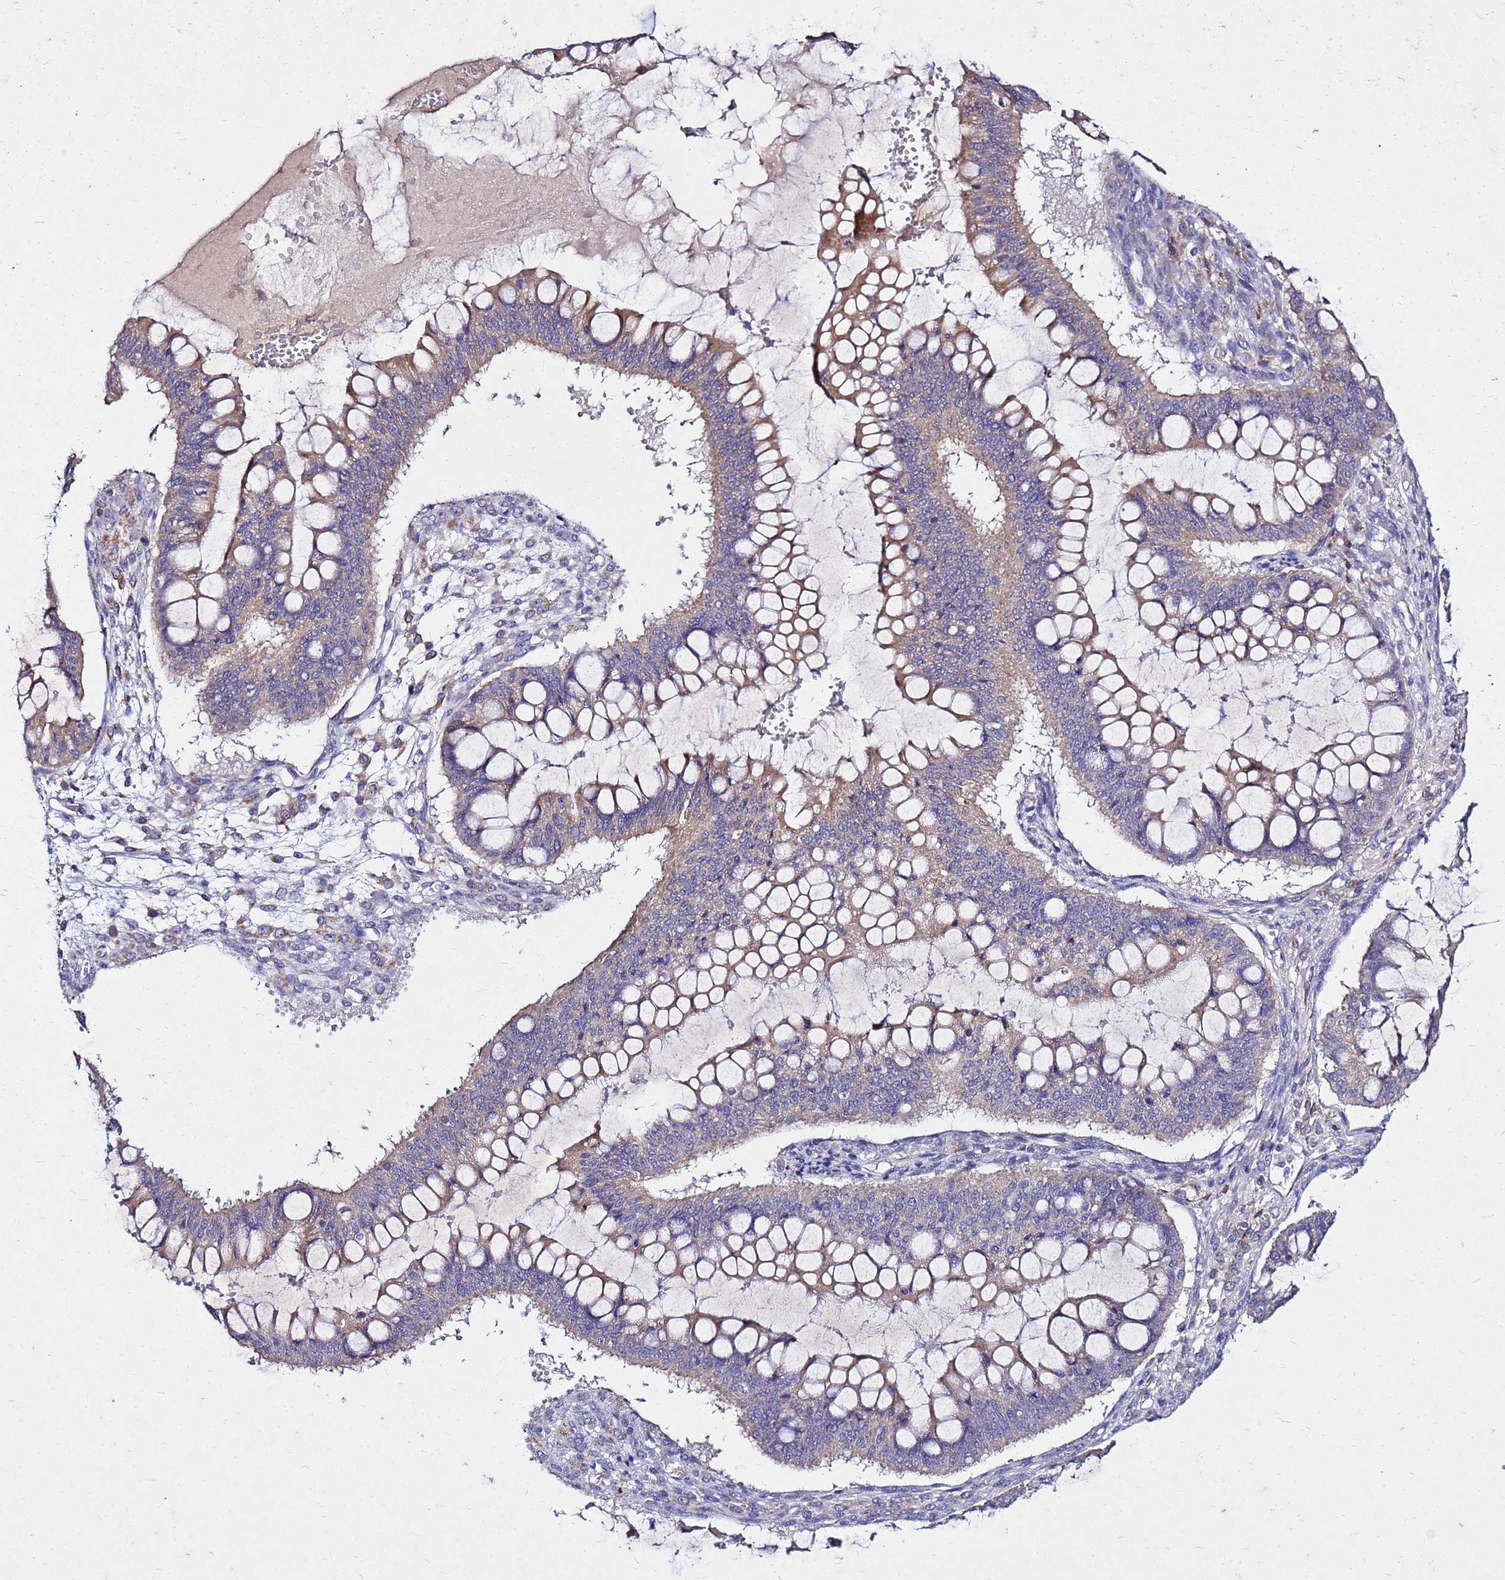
{"staining": {"intensity": "moderate", "quantity": "<25%", "location": "cytoplasmic/membranous"}, "tissue": "ovarian cancer", "cell_type": "Tumor cells", "image_type": "cancer", "snomed": [{"axis": "morphology", "description": "Cystadenocarcinoma, mucinous, NOS"}, {"axis": "topography", "description": "Ovary"}], "caption": "Moderate cytoplasmic/membranous positivity for a protein is seen in about <25% of tumor cells of ovarian cancer (mucinous cystadenocarcinoma) using immunohistochemistry.", "gene": "COX14", "patient": {"sex": "female", "age": 73}}